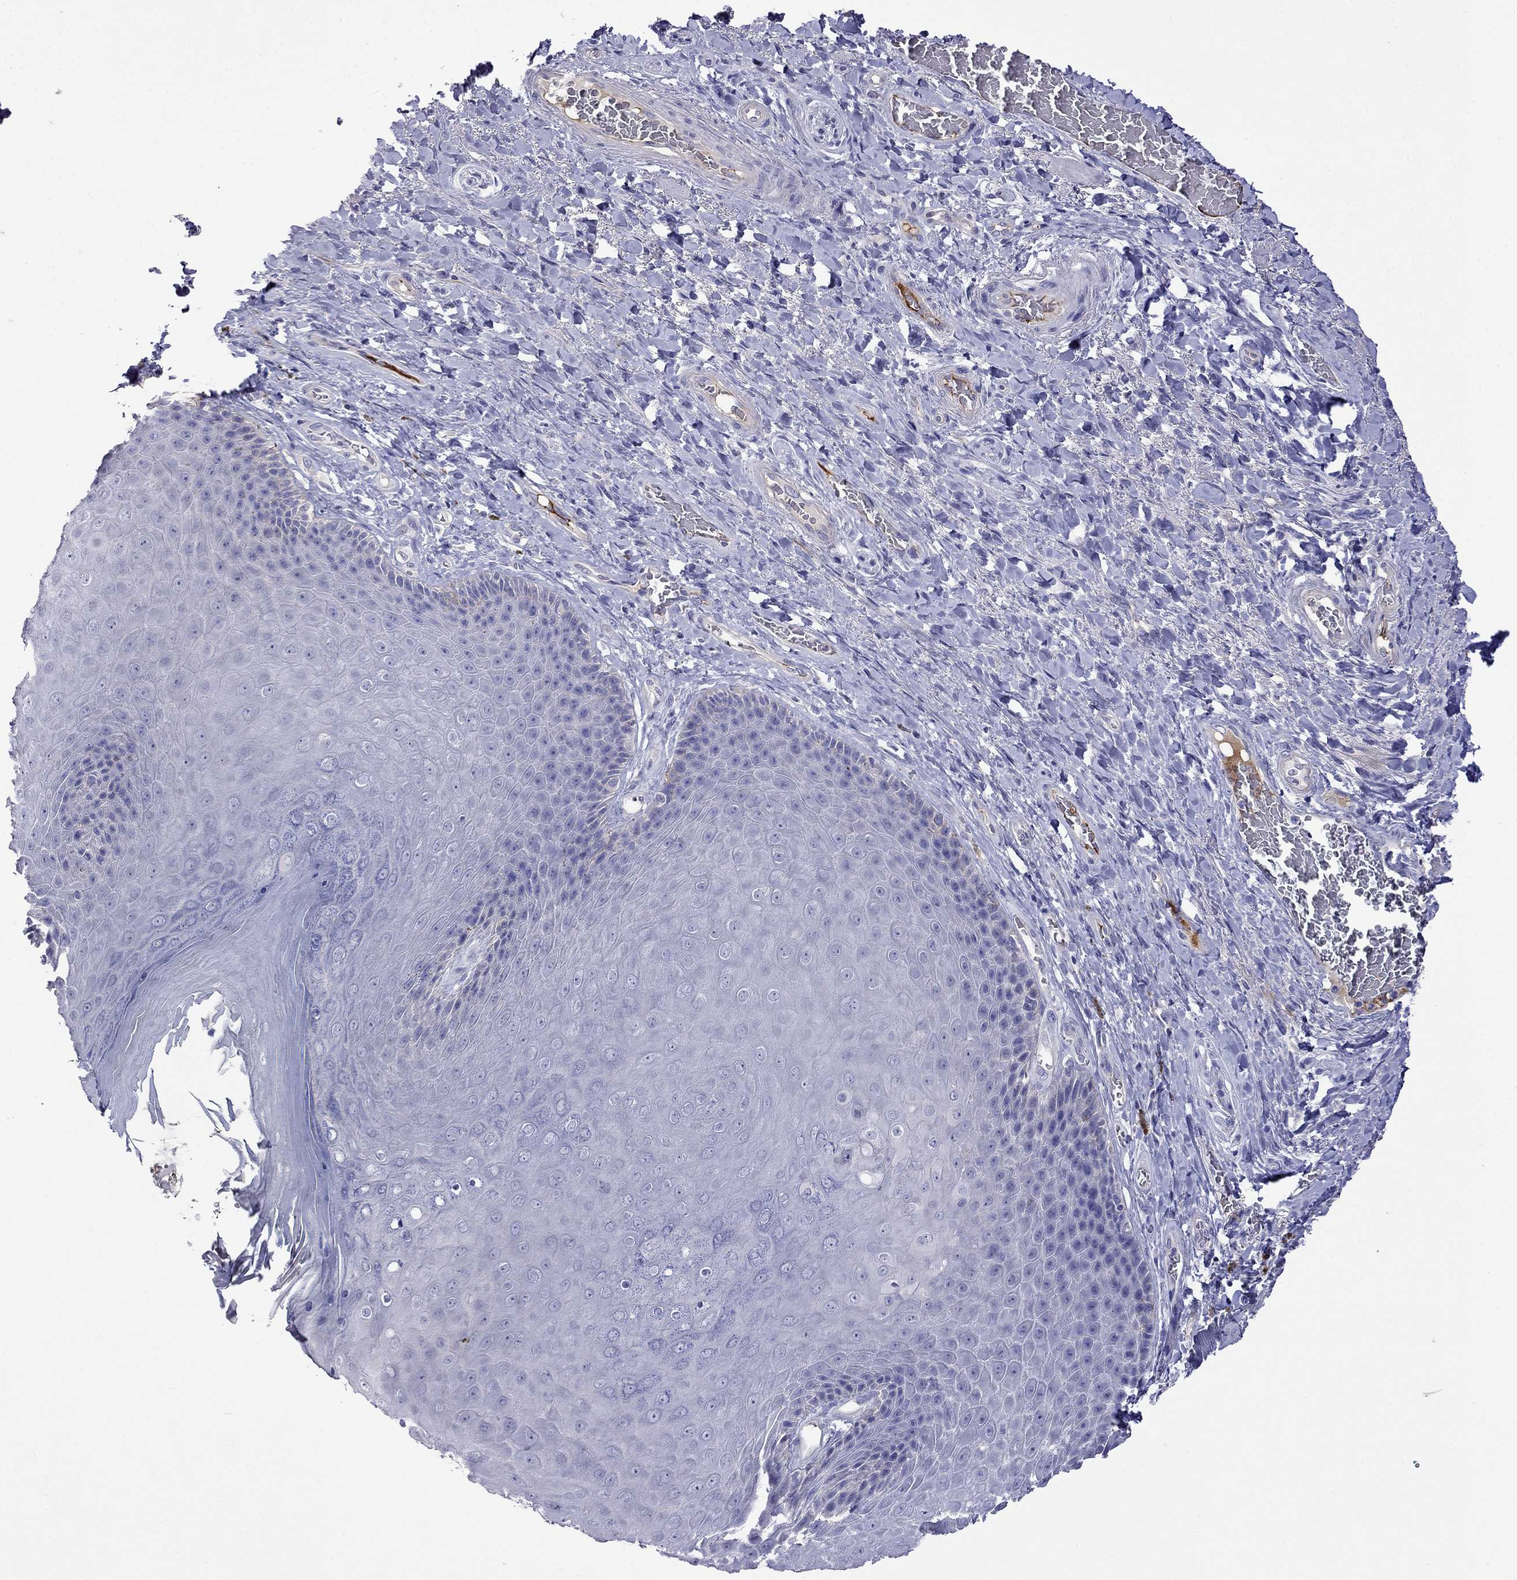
{"staining": {"intensity": "negative", "quantity": "none", "location": "none"}, "tissue": "skin", "cell_type": "Epidermal cells", "image_type": "normal", "snomed": [{"axis": "morphology", "description": "Normal tissue, NOS"}, {"axis": "topography", "description": "Skeletal muscle"}, {"axis": "topography", "description": "Anal"}, {"axis": "topography", "description": "Peripheral nerve tissue"}], "caption": "High magnification brightfield microscopy of benign skin stained with DAB (brown) and counterstained with hematoxylin (blue): epidermal cells show no significant positivity.", "gene": "STAR", "patient": {"sex": "male", "age": 53}}